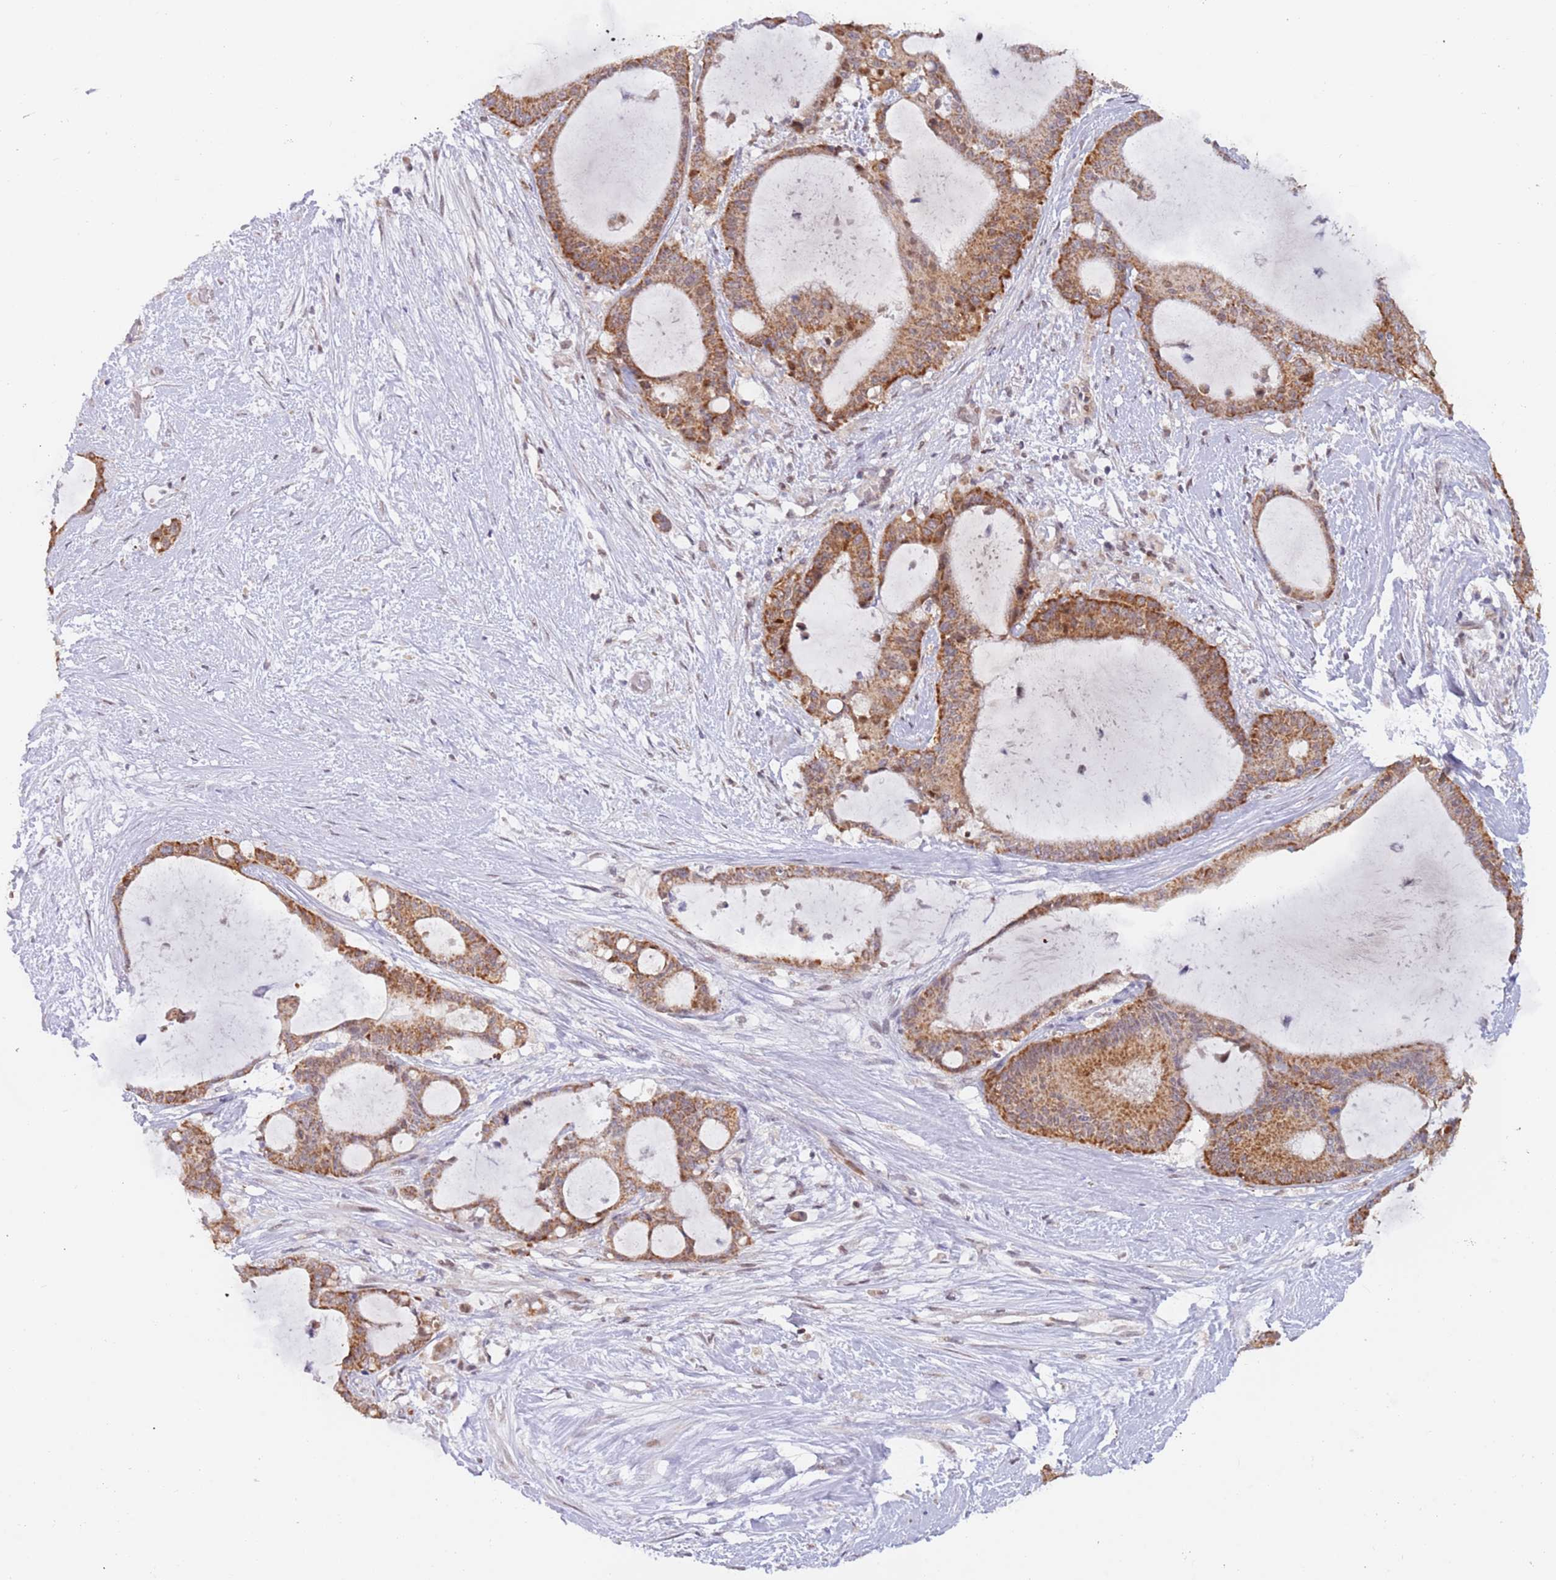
{"staining": {"intensity": "strong", "quantity": ">75%", "location": "cytoplasmic/membranous"}, "tissue": "liver cancer", "cell_type": "Tumor cells", "image_type": "cancer", "snomed": [{"axis": "morphology", "description": "Normal tissue, NOS"}, {"axis": "morphology", "description": "Cholangiocarcinoma"}, {"axis": "topography", "description": "Liver"}, {"axis": "topography", "description": "Peripheral nerve tissue"}], "caption": "This micrograph reveals immunohistochemistry (IHC) staining of liver cholangiocarcinoma, with high strong cytoplasmic/membranous expression in approximately >75% of tumor cells.", "gene": "TIMM13", "patient": {"sex": "female", "age": 73}}